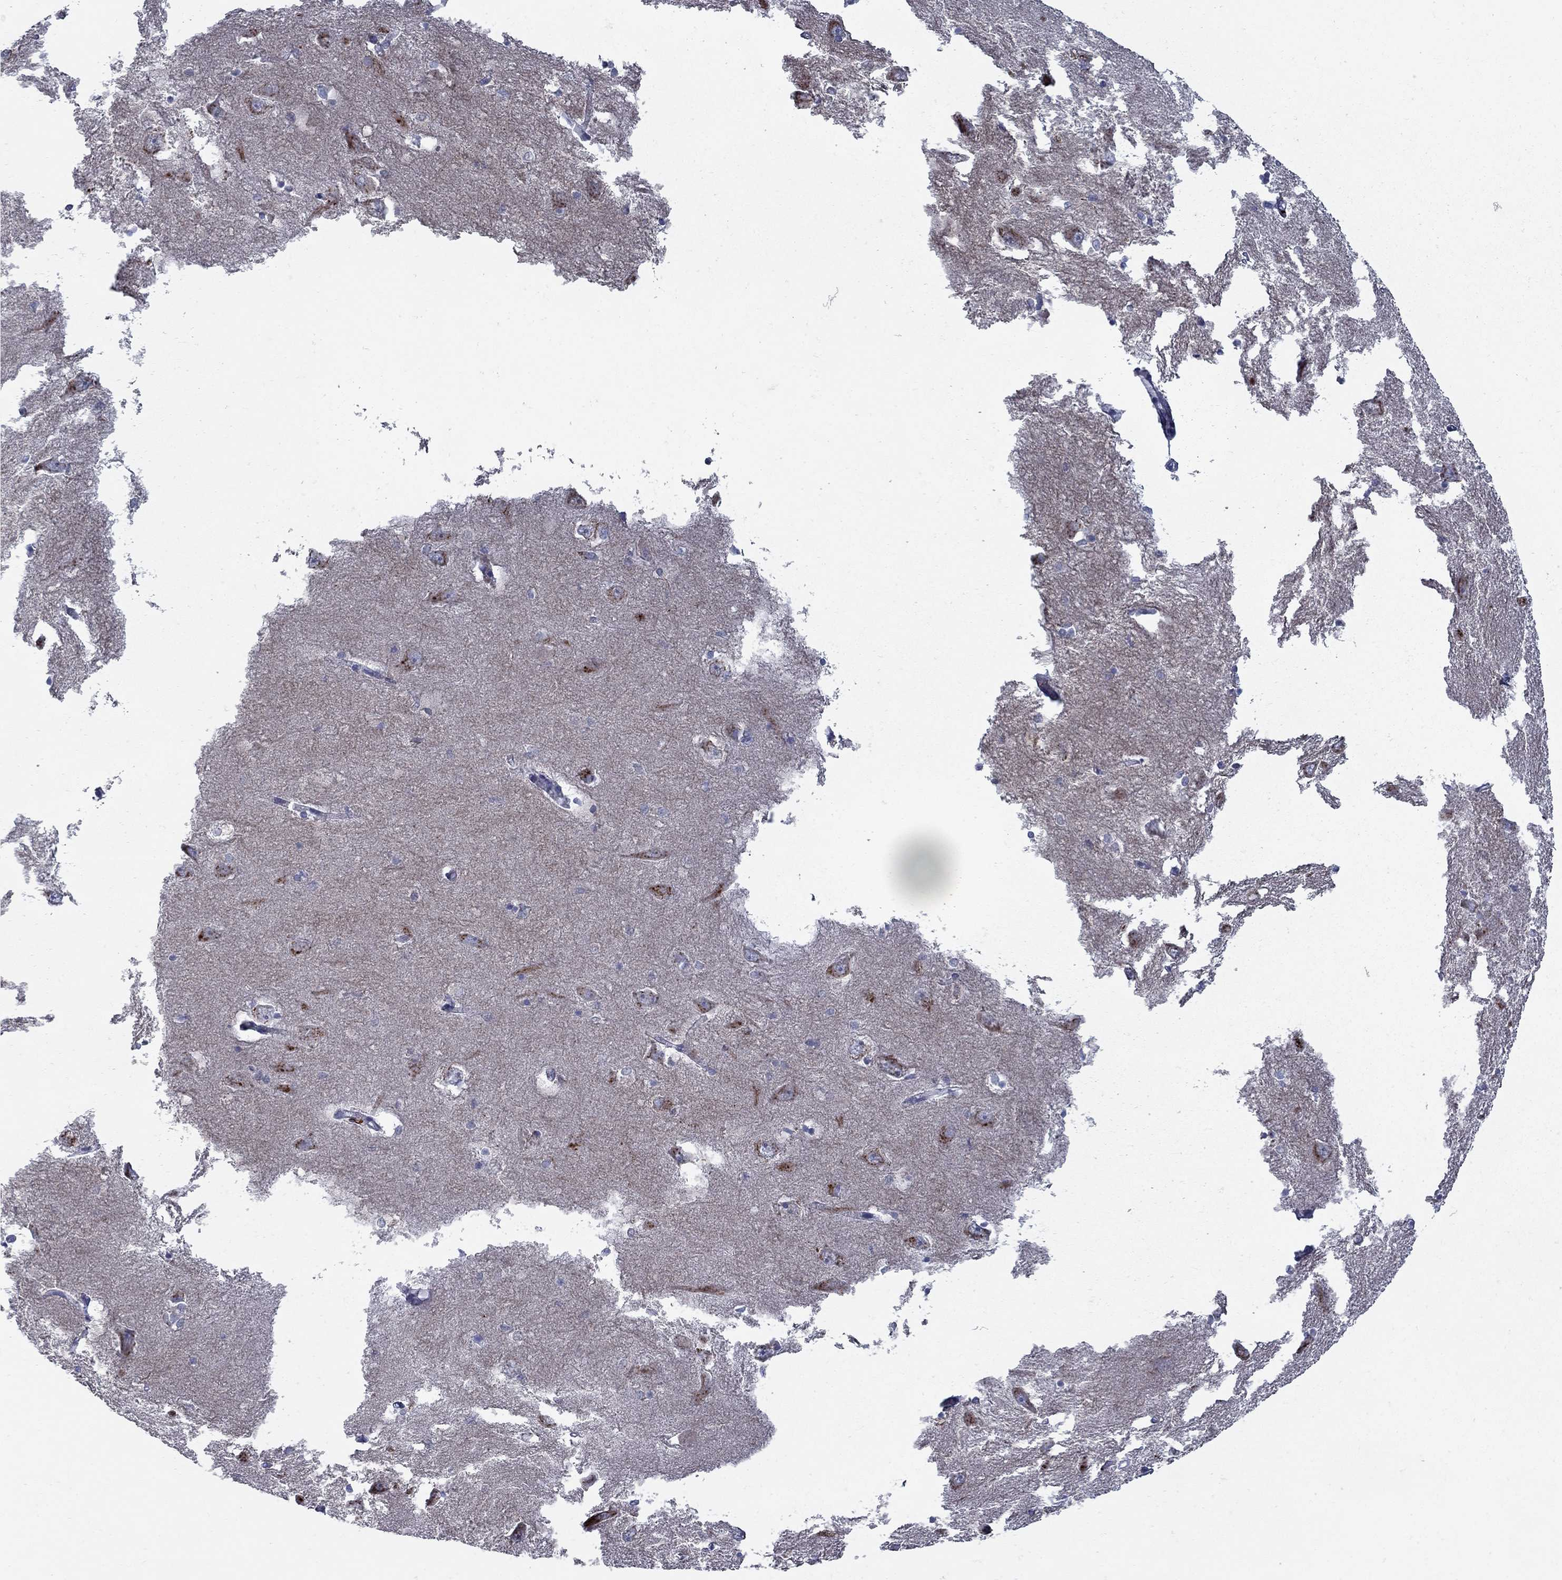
{"staining": {"intensity": "negative", "quantity": "none", "location": "none"}, "tissue": "hippocampus", "cell_type": "Glial cells", "image_type": "normal", "snomed": [{"axis": "morphology", "description": "Normal tissue, NOS"}, {"axis": "topography", "description": "Lateral ventricle wall"}, {"axis": "topography", "description": "Hippocampus"}], "caption": "This image is of unremarkable hippocampus stained with immunohistochemistry (IHC) to label a protein in brown with the nuclei are counter-stained blue. There is no expression in glial cells.", "gene": "KIAA0319L", "patient": {"sex": "female", "age": 63}}